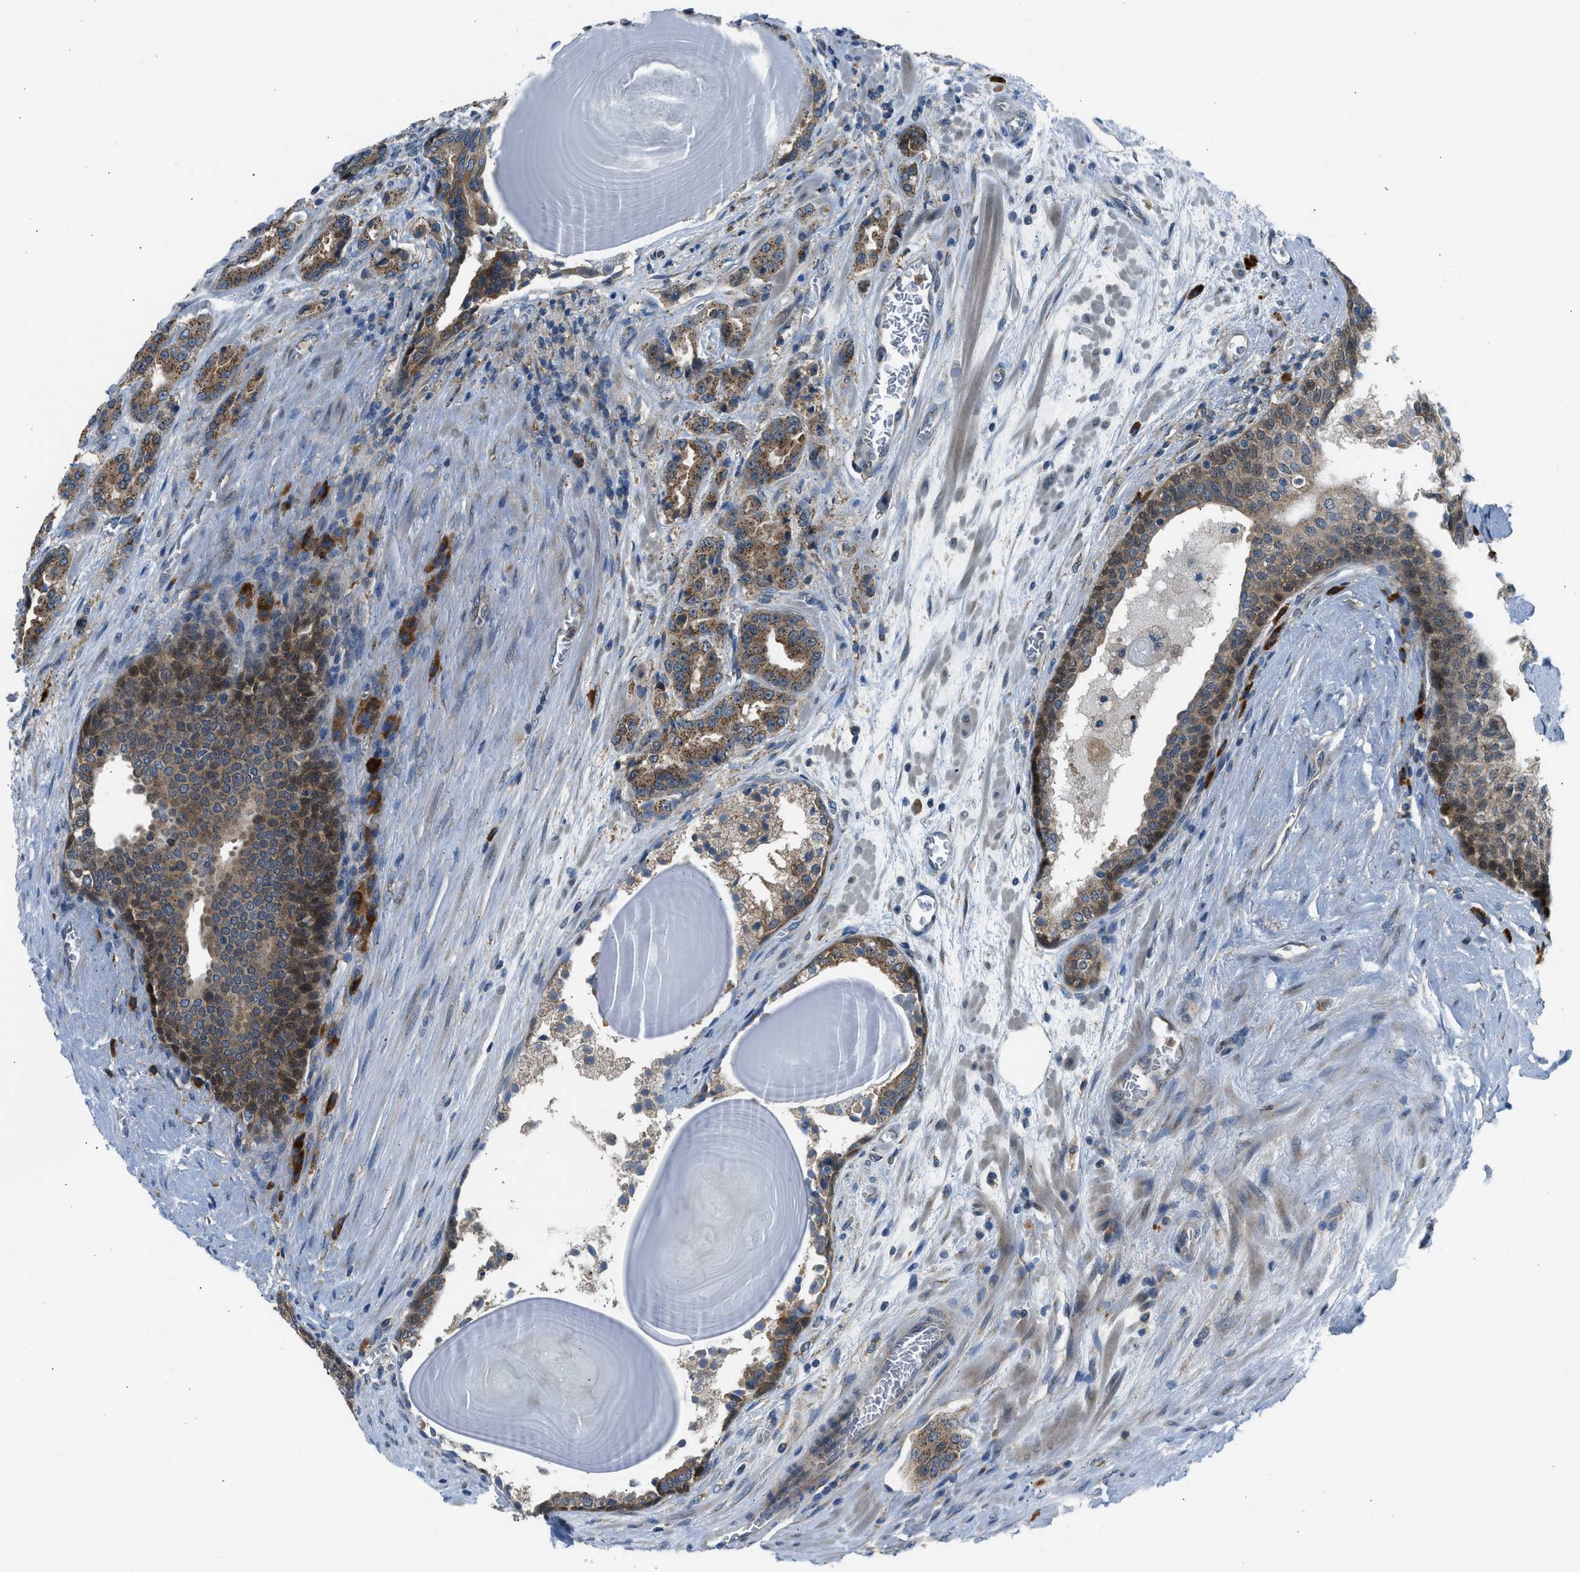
{"staining": {"intensity": "moderate", "quantity": ">75%", "location": "cytoplasmic/membranous"}, "tissue": "prostate cancer", "cell_type": "Tumor cells", "image_type": "cancer", "snomed": [{"axis": "morphology", "description": "Adenocarcinoma, High grade"}, {"axis": "topography", "description": "Prostate"}], "caption": "High-magnification brightfield microscopy of adenocarcinoma (high-grade) (prostate) stained with DAB (3,3'-diaminobenzidine) (brown) and counterstained with hematoxylin (blue). tumor cells exhibit moderate cytoplasmic/membranous expression is present in about>75% of cells.", "gene": "EDARADD", "patient": {"sex": "male", "age": 60}}